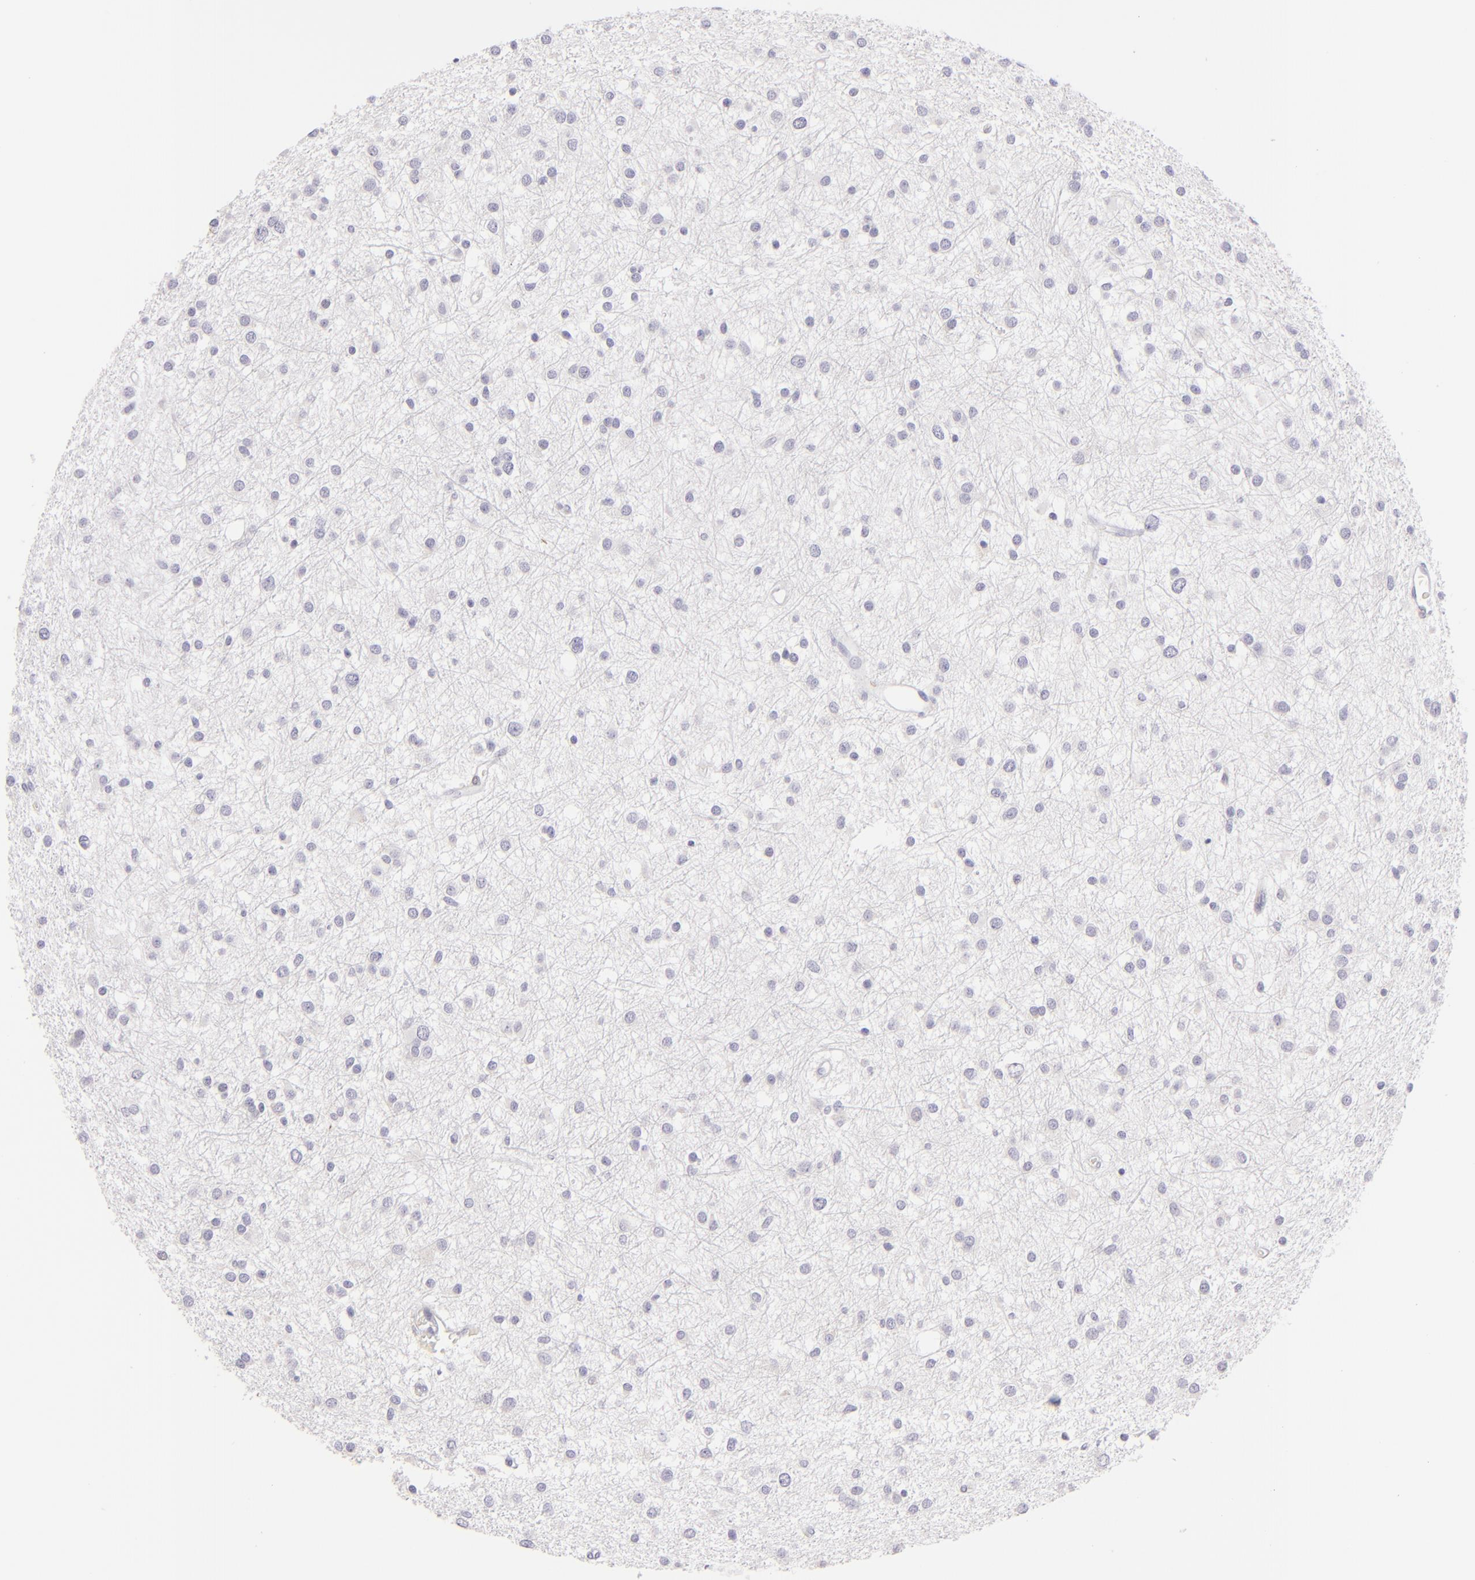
{"staining": {"intensity": "negative", "quantity": "none", "location": "none"}, "tissue": "glioma", "cell_type": "Tumor cells", "image_type": "cancer", "snomed": [{"axis": "morphology", "description": "Glioma, malignant, Low grade"}, {"axis": "topography", "description": "Brain"}], "caption": "DAB immunohistochemical staining of human glioma reveals no significant staining in tumor cells. Brightfield microscopy of immunohistochemistry stained with DAB (brown) and hematoxylin (blue), captured at high magnification.", "gene": "CLDN4", "patient": {"sex": "female", "age": 36}}